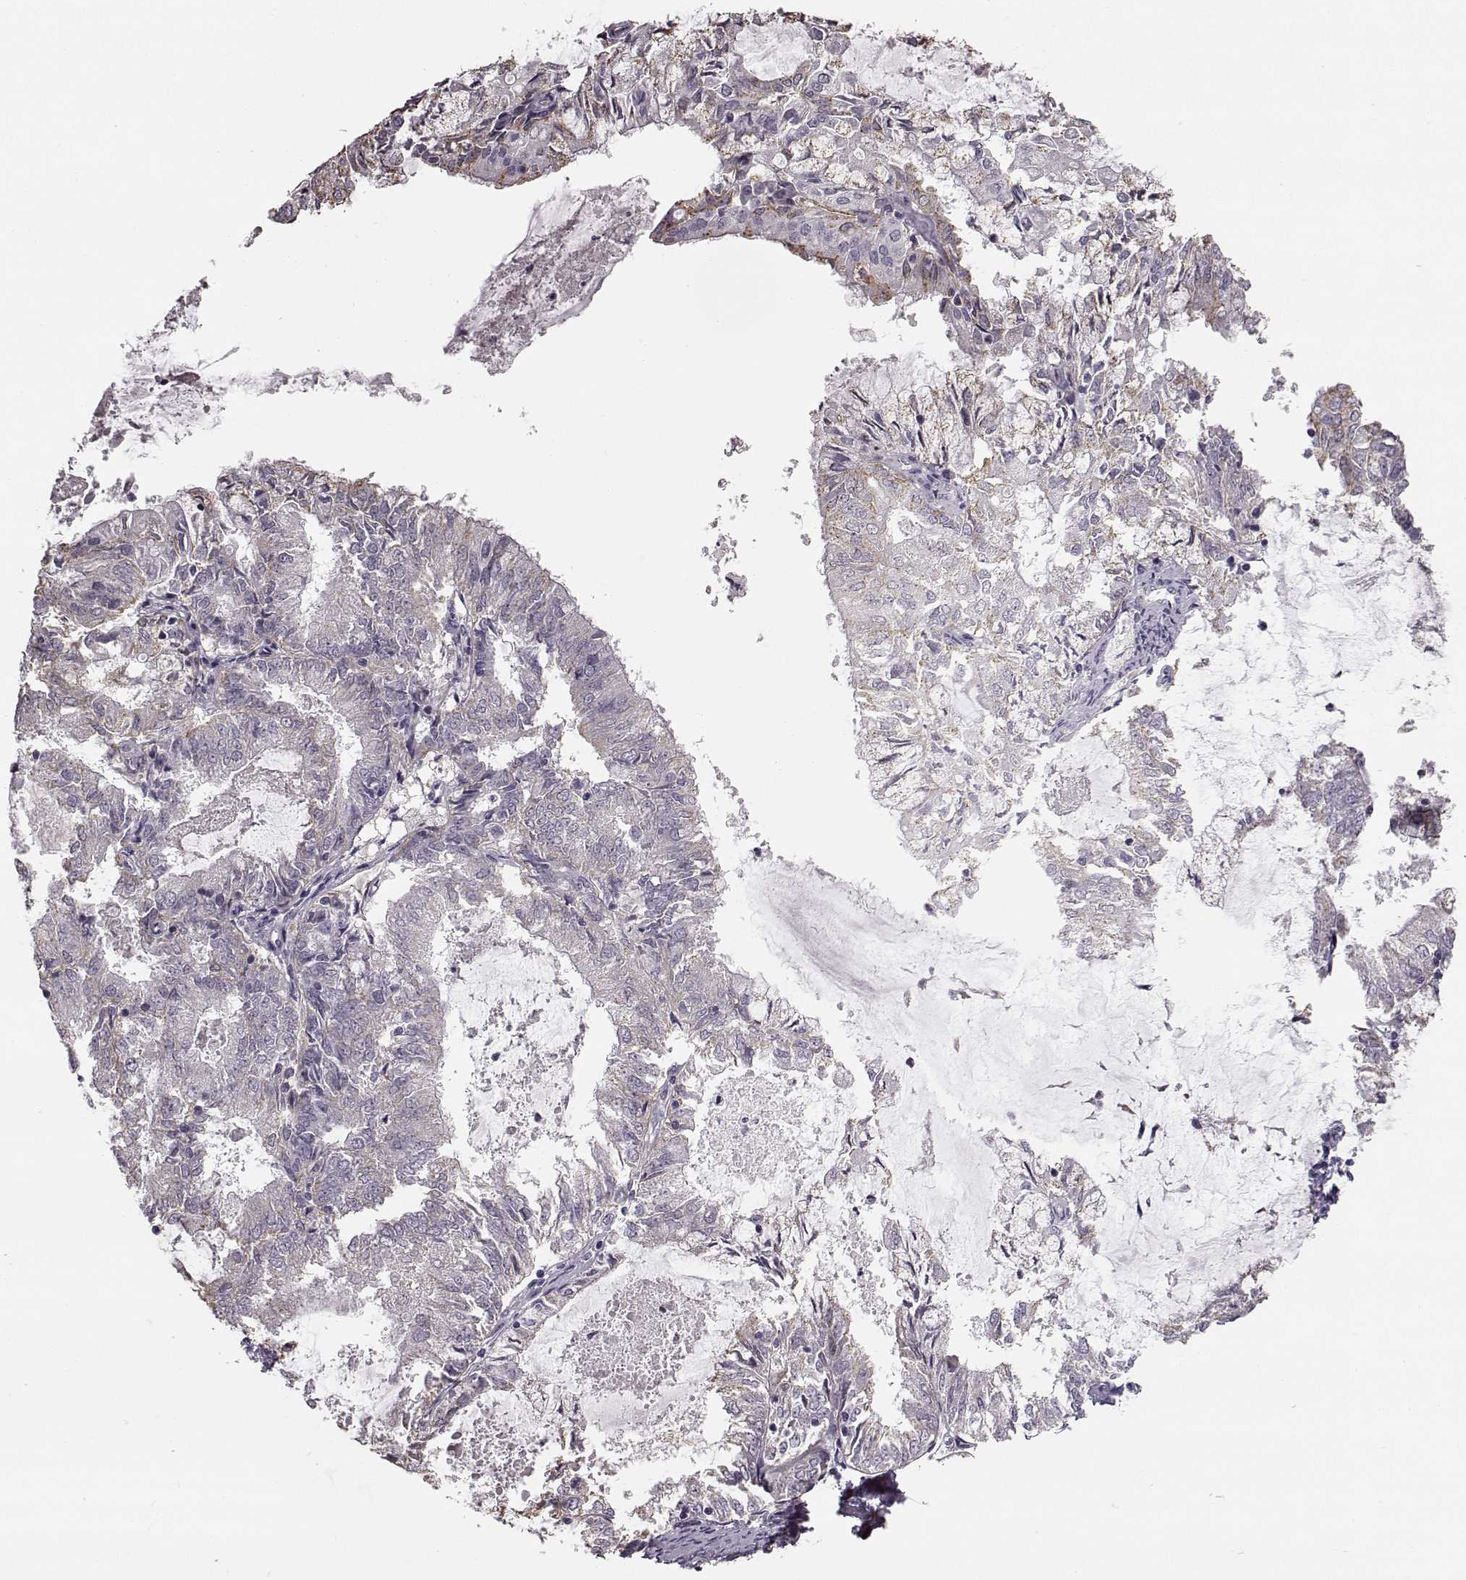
{"staining": {"intensity": "weak", "quantity": "25%-75%", "location": "cytoplasmic/membranous"}, "tissue": "endometrial cancer", "cell_type": "Tumor cells", "image_type": "cancer", "snomed": [{"axis": "morphology", "description": "Adenocarcinoma, NOS"}, {"axis": "topography", "description": "Endometrium"}], "caption": "Weak cytoplasmic/membranous expression for a protein is present in about 25%-75% of tumor cells of endometrial adenocarcinoma using immunohistochemistry (IHC).", "gene": "HMMR", "patient": {"sex": "female", "age": 57}}